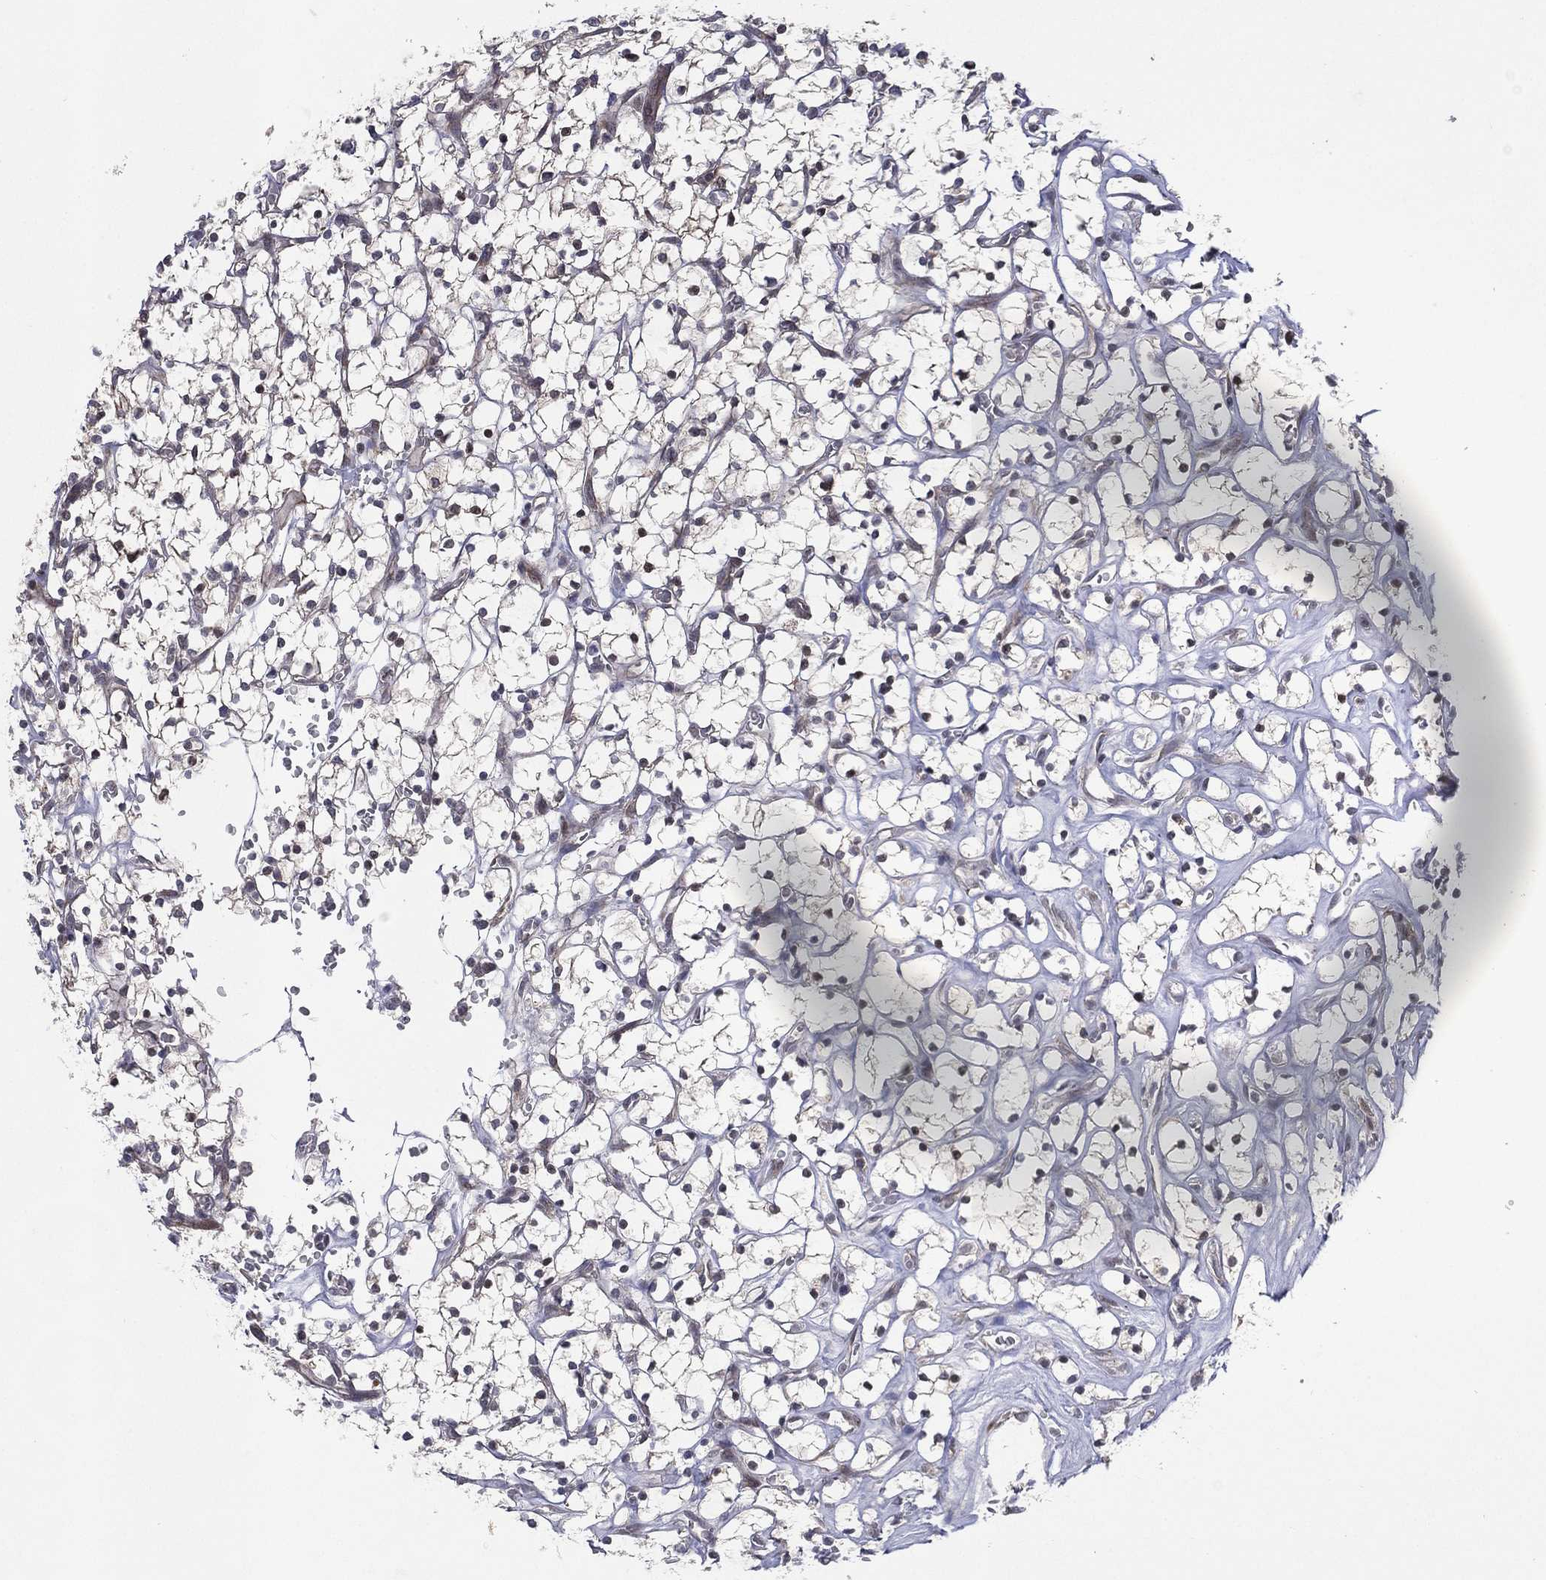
{"staining": {"intensity": "negative", "quantity": "none", "location": "none"}, "tissue": "renal cancer", "cell_type": "Tumor cells", "image_type": "cancer", "snomed": [{"axis": "morphology", "description": "Adenocarcinoma, NOS"}, {"axis": "topography", "description": "Kidney"}], "caption": "Tumor cells are negative for brown protein staining in adenocarcinoma (renal).", "gene": "KAT14", "patient": {"sex": "female", "age": 64}}